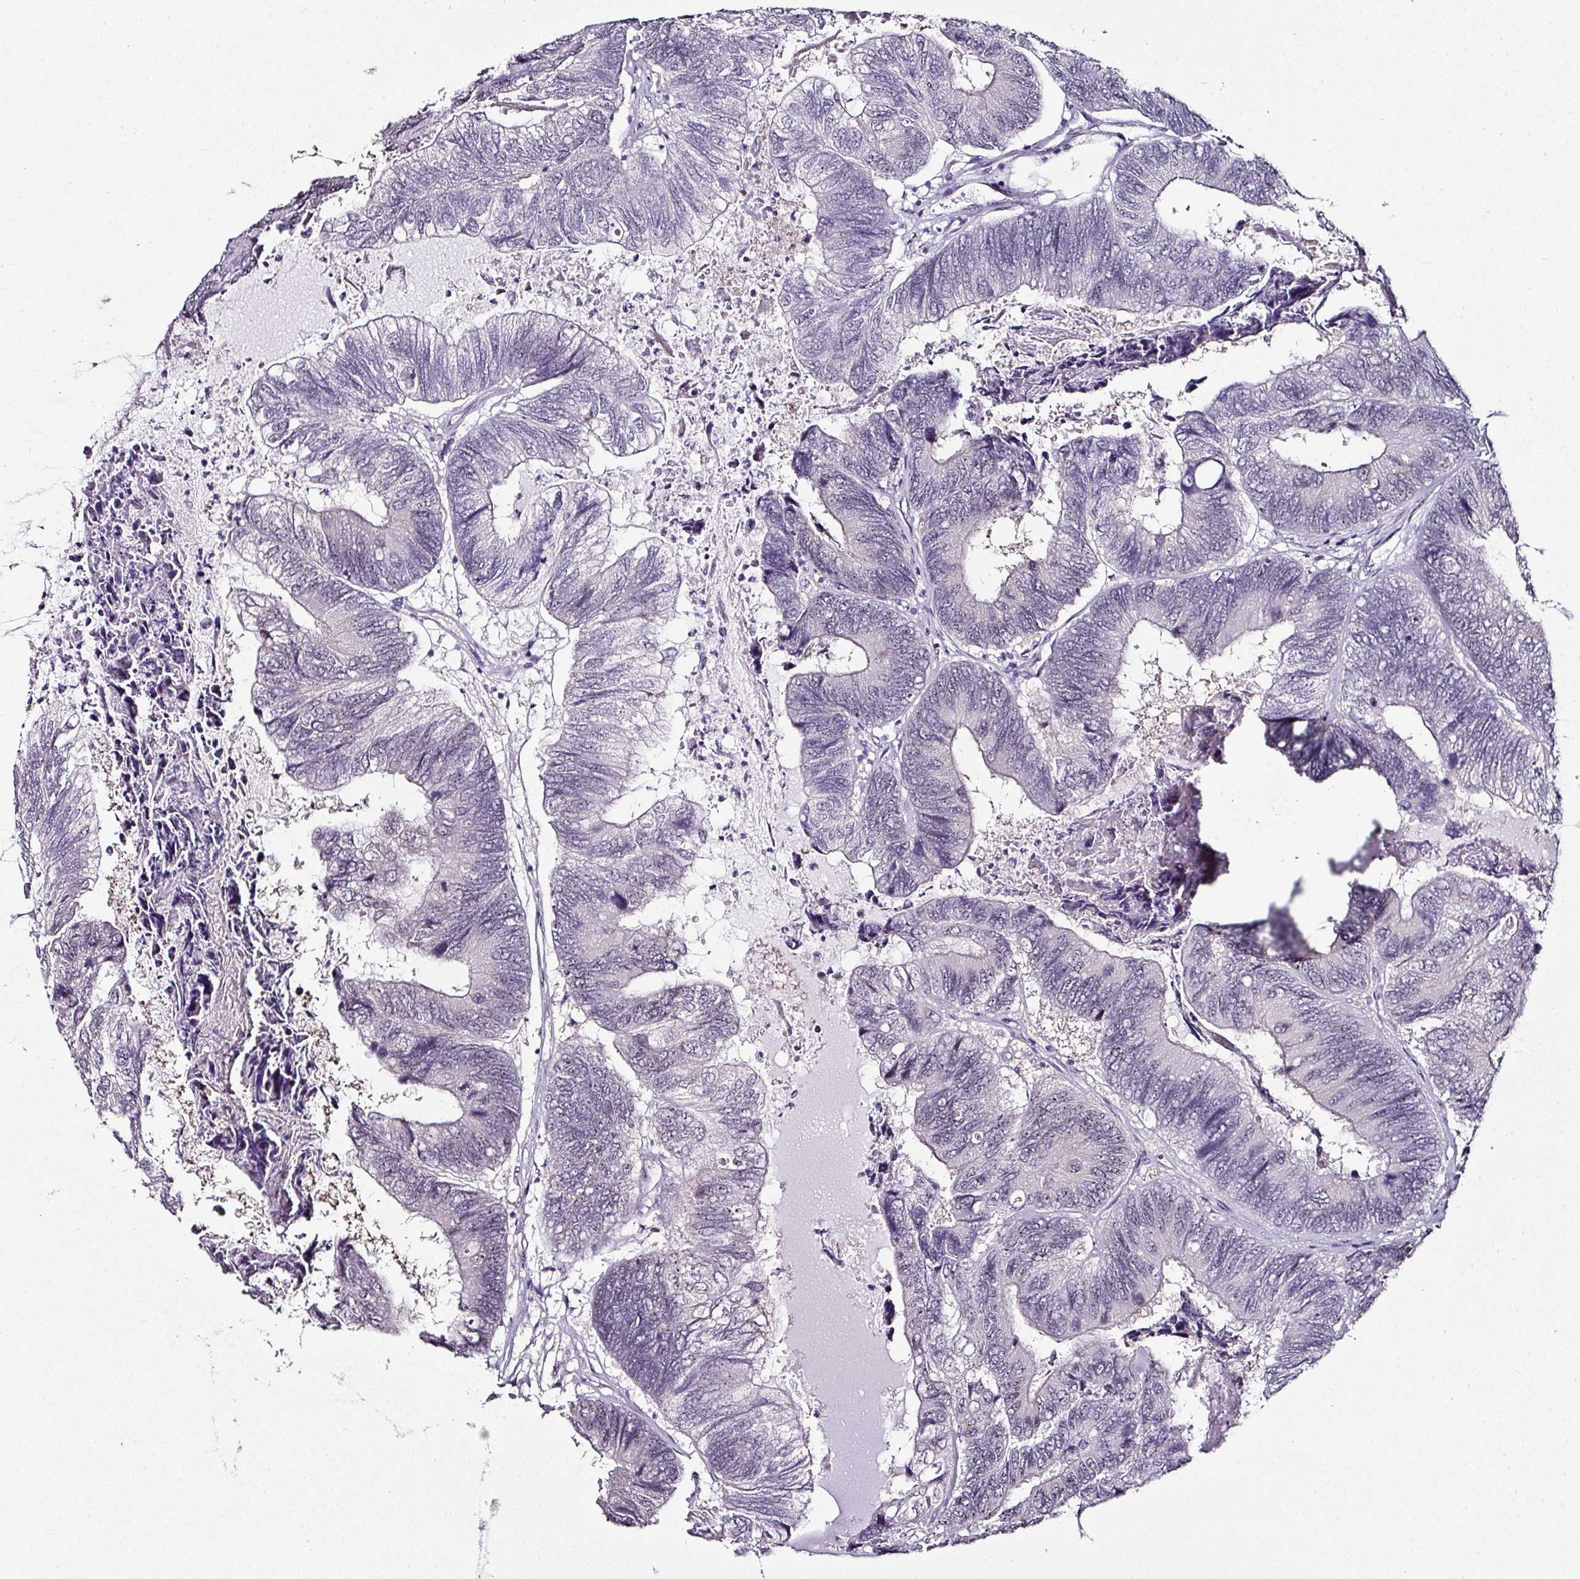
{"staining": {"intensity": "negative", "quantity": "none", "location": "none"}, "tissue": "colorectal cancer", "cell_type": "Tumor cells", "image_type": "cancer", "snomed": [{"axis": "morphology", "description": "Adenocarcinoma, NOS"}, {"axis": "topography", "description": "Colon"}], "caption": "This is a photomicrograph of immunohistochemistry staining of colorectal adenocarcinoma, which shows no expression in tumor cells. (Stains: DAB IHC with hematoxylin counter stain, Microscopy: brightfield microscopy at high magnification).", "gene": "NACC2", "patient": {"sex": "female", "age": 67}}